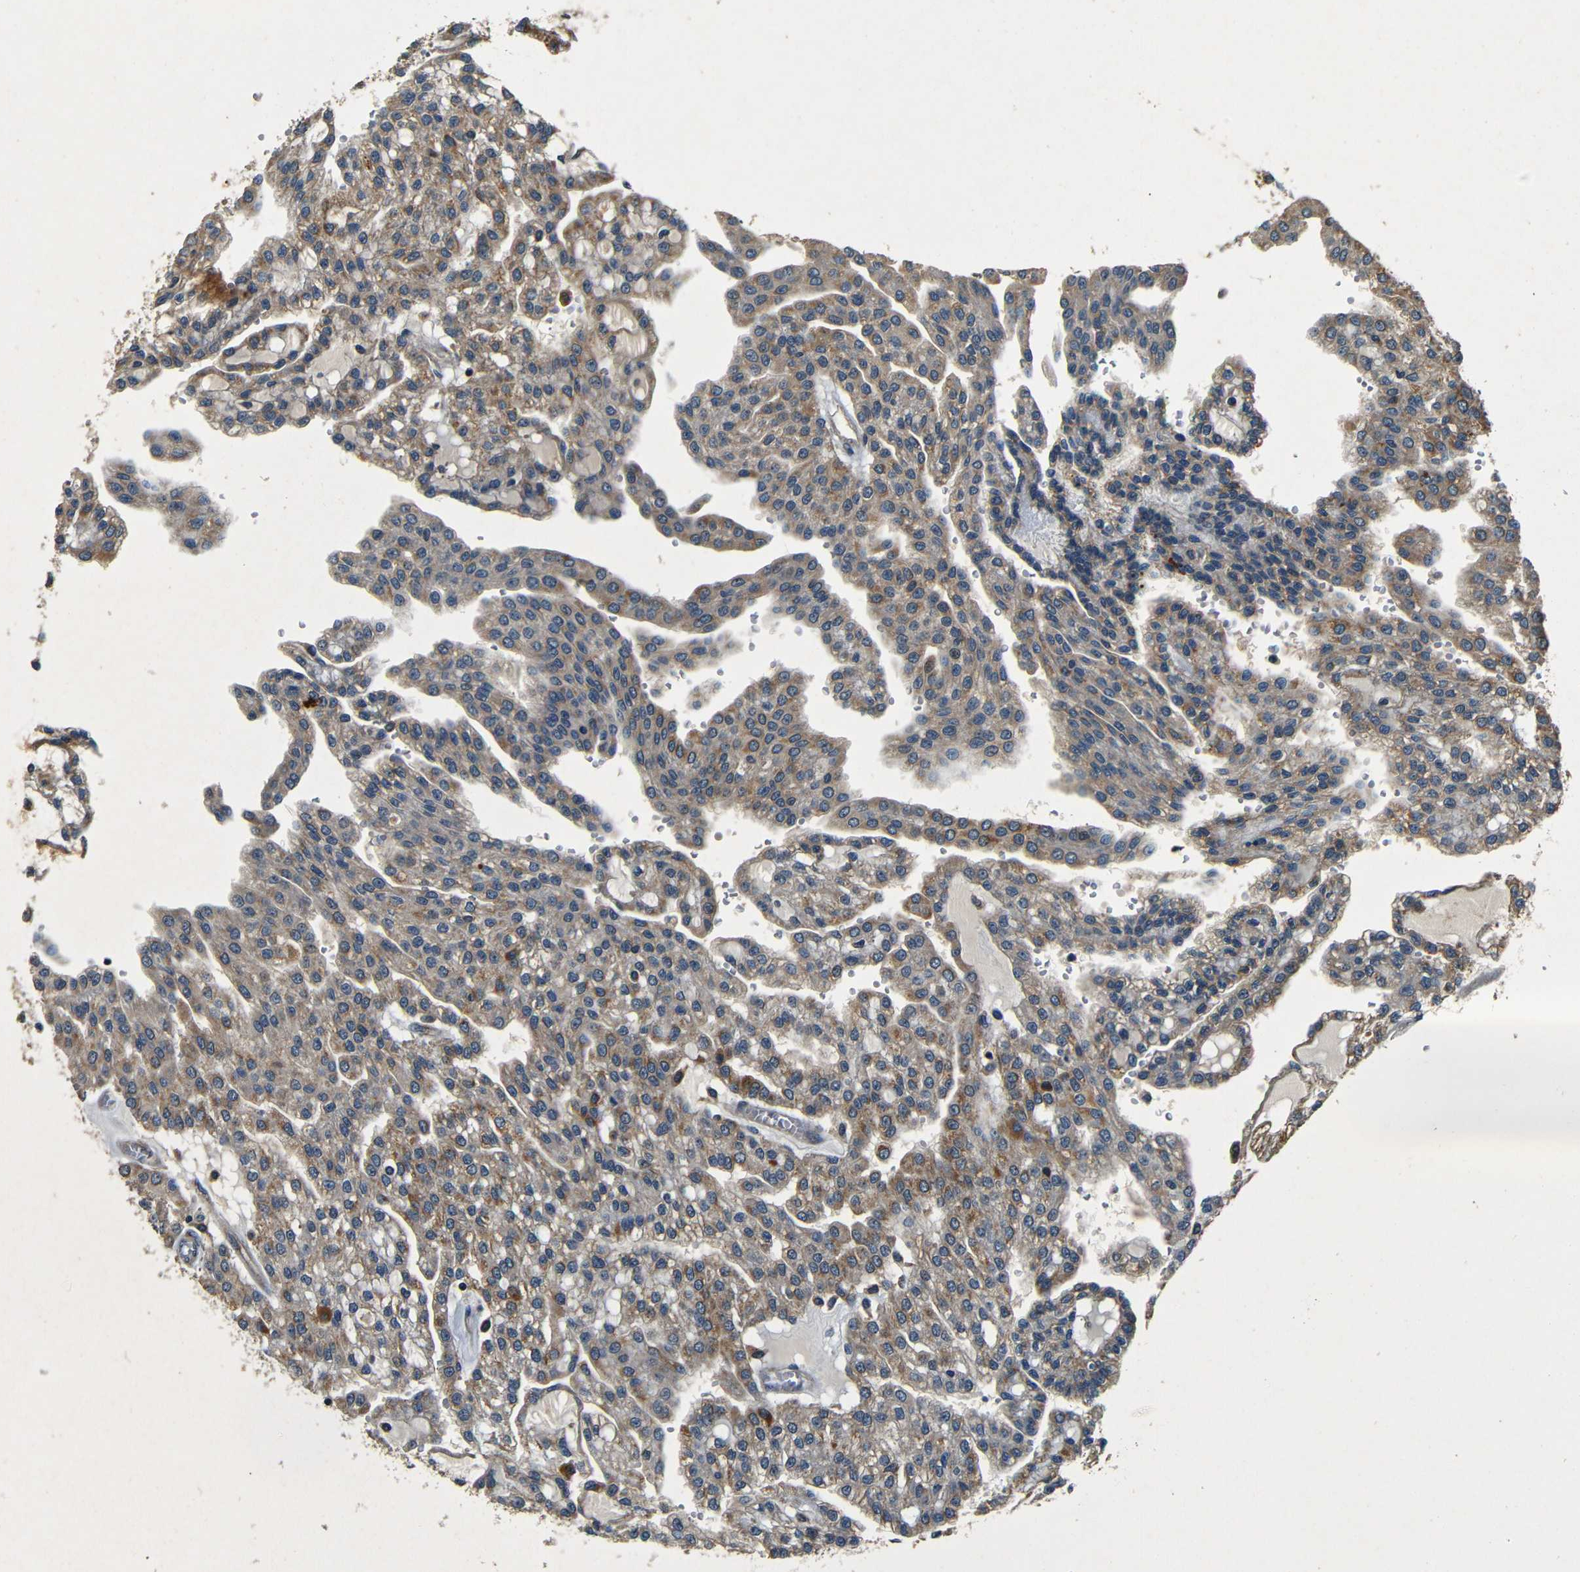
{"staining": {"intensity": "moderate", "quantity": "25%-75%", "location": "cytoplasmic/membranous"}, "tissue": "renal cancer", "cell_type": "Tumor cells", "image_type": "cancer", "snomed": [{"axis": "morphology", "description": "Adenocarcinoma, NOS"}, {"axis": "topography", "description": "Kidney"}], "caption": "An immunohistochemistry histopathology image of neoplastic tissue is shown. Protein staining in brown shows moderate cytoplasmic/membranous positivity in renal cancer within tumor cells. Using DAB (3,3'-diaminobenzidine) (brown) and hematoxylin (blue) stains, captured at high magnification using brightfield microscopy.", "gene": "MTX1", "patient": {"sex": "male", "age": 63}}